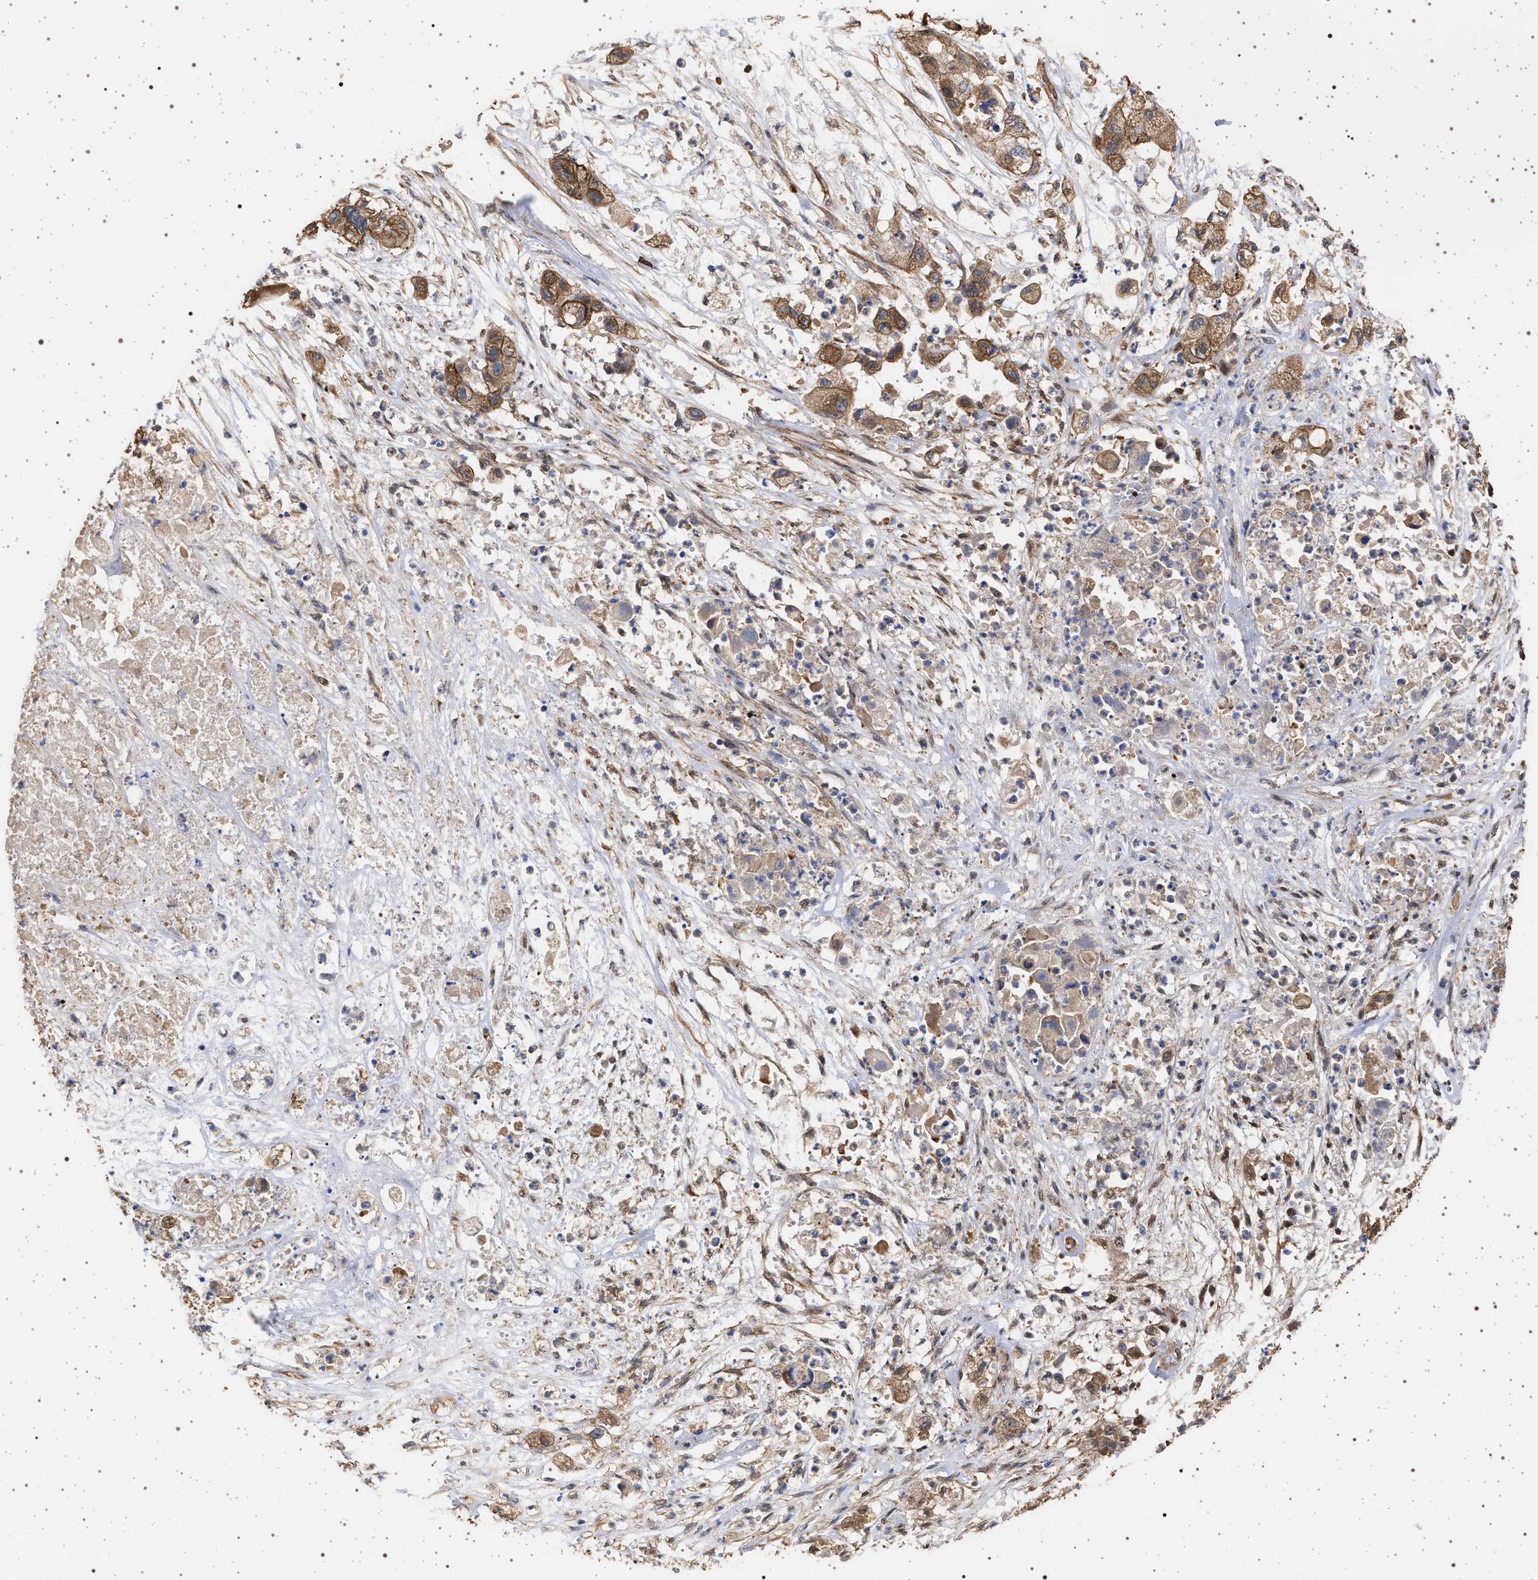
{"staining": {"intensity": "moderate", "quantity": ">75%", "location": "cytoplasmic/membranous"}, "tissue": "pancreatic cancer", "cell_type": "Tumor cells", "image_type": "cancer", "snomed": [{"axis": "morphology", "description": "Adenocarcinoma, NOS"}, {"axis": "topography", "description": "Pancreas"}], "caption": "Pancreatic cancer tissue exhibits moderate cytoplasmic/membranous positivity in approximately >75% of tumor cells Ihc stains the protein of interest in brown and the nuclei are stained blue.", "gene": "IFT20", "patient": {"sex": "female", "age": 78}}